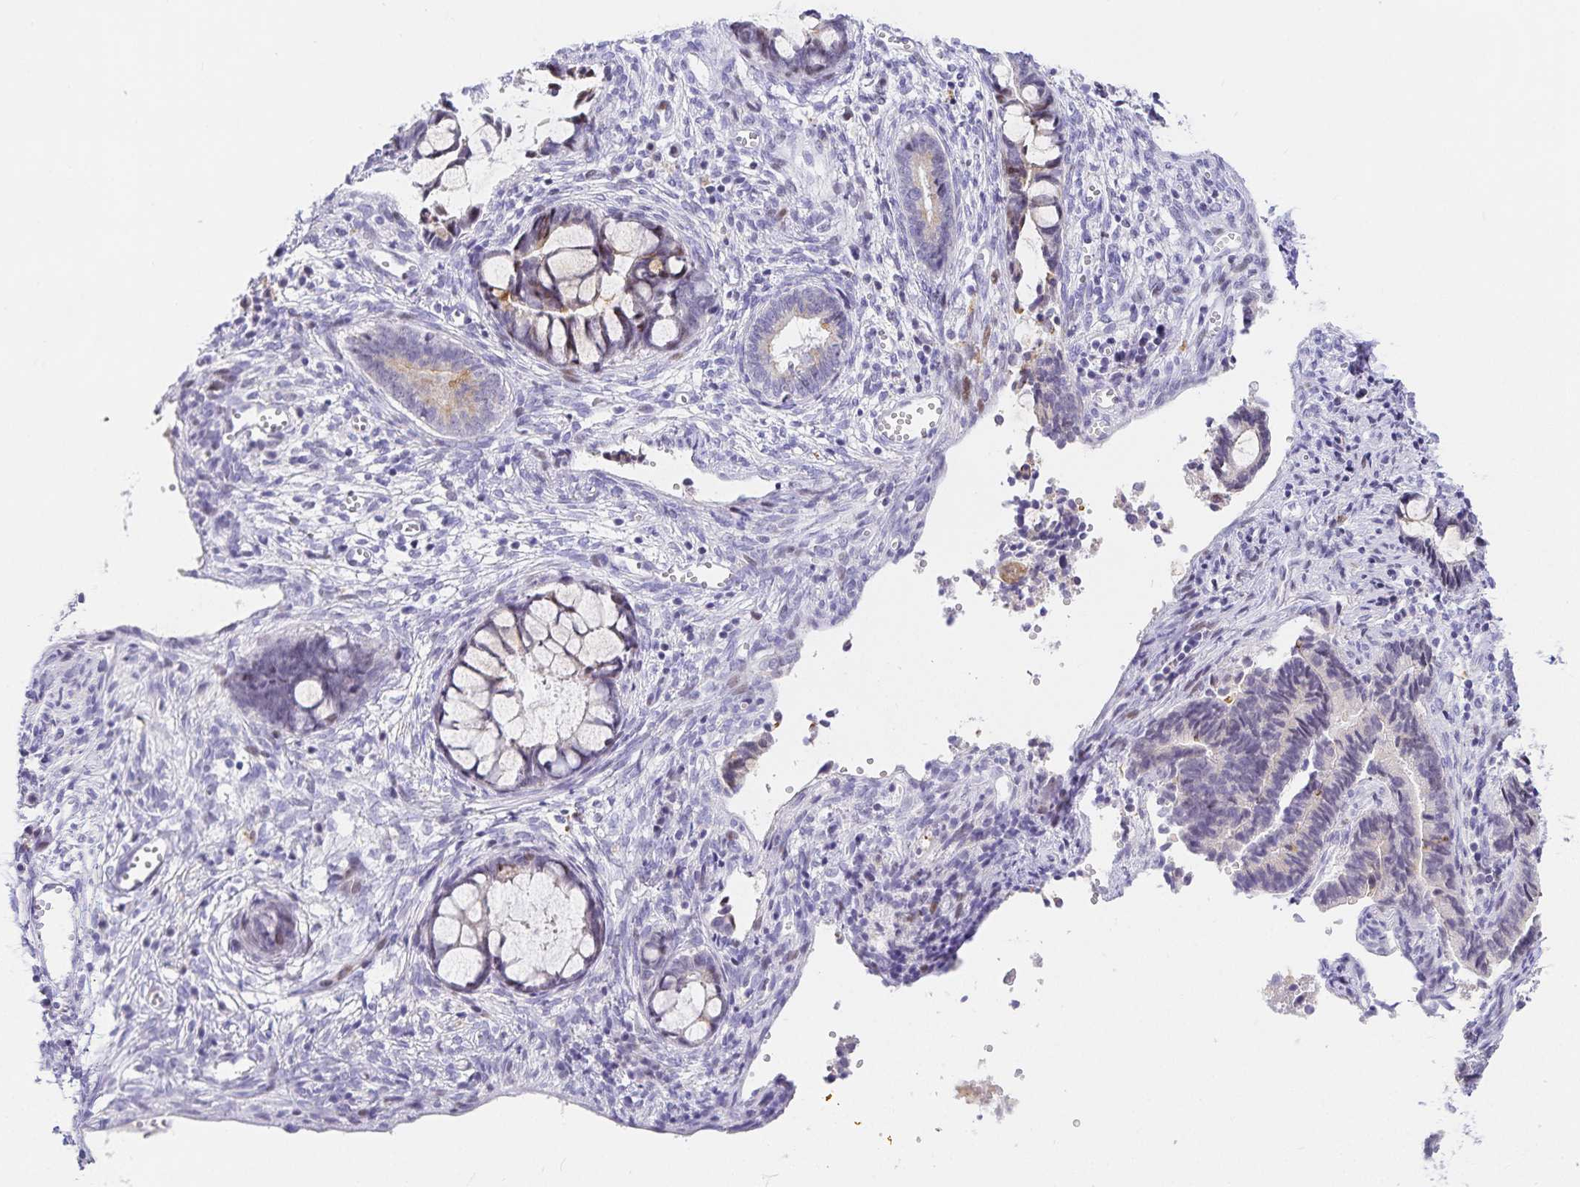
{"staining": {"intensity": "moderate", "quantity": "<25%", "location": "cytoplasmic/membranous"}, "tissue": "cervical cancer", "cell_type": "Tumor cells", "image_type": "cancer", "snomed": [{"axis": "morphology", "description": "Adenocarcinoma, NOS"}, {"axis": "topography", "description": "Cervix"}], "caption": "The histopathology image shows staining of adenocarcinoma (cervical), revealing moderate cytoplasmic/membranous protein positivity (brown color) within tumor cells. The staining was performed using DAB to visualize the protein expression in brown, while the nuclei were stained in blue with hematoxylin (Magnification: 20x).", "gene": "KBTBD13", "patient": {"sex": "female", "age": 44}}